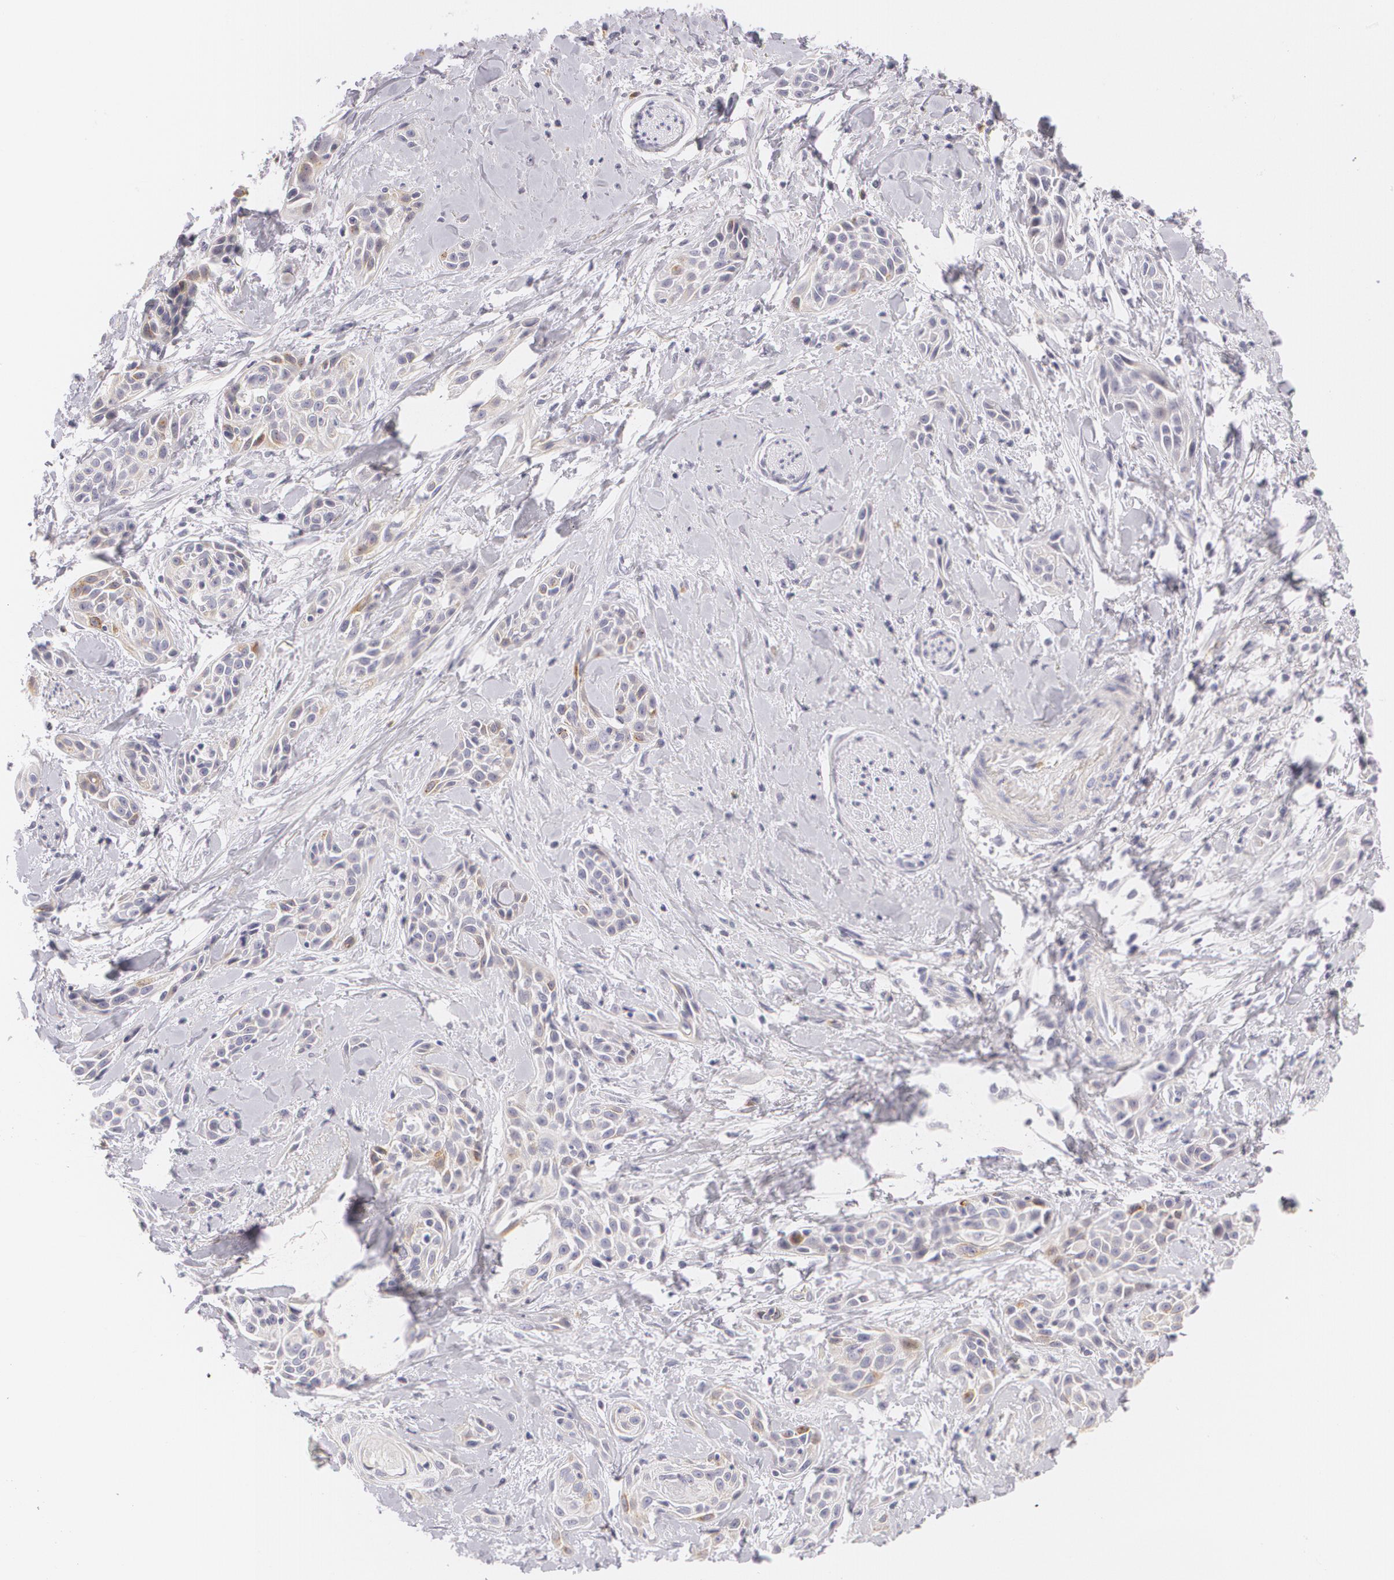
{"staining": {"intensity": "negative", "quantity": "none", "location": "none"}, "tissue": "skin cancer", "cell_type": "Tumor cells", "image_type": "cancer", "snomed": [{"axis": "morphology", "description": "Squamous cell carcinoma, NOS"}, {"axis": "topography", "description": "Skin"}, {"axis": "topography", "description": "Anal"}], "caption": "This is an IHC micrograph of human skin cancer. There is no staining in tumor cells.", "gene": "FAM181A", "patient": {"sex": "male", "age": 64}}